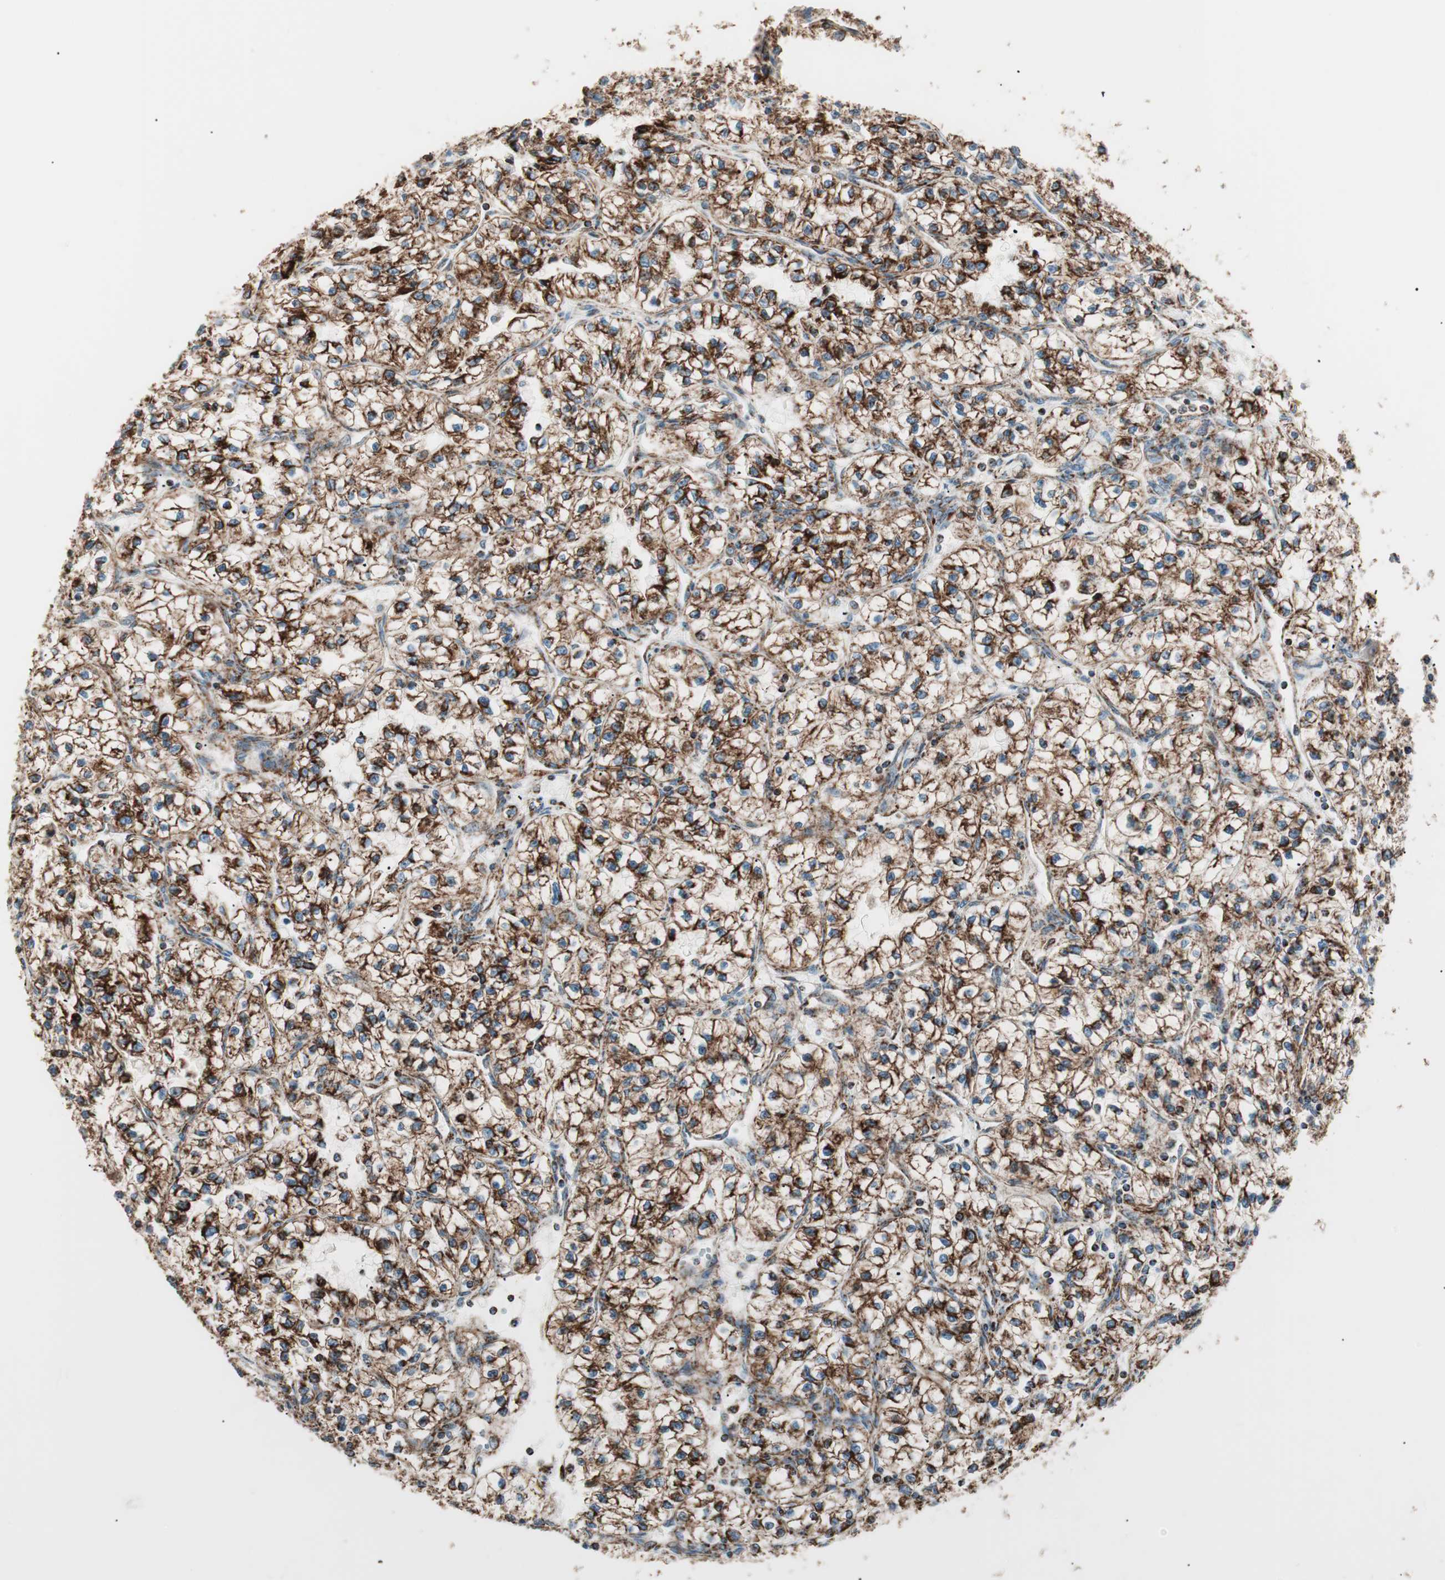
{"staining": {"intensity": "strong", "quantity": ">75%", "location": "cytoplasmic/membranous"}, "tissue": "renal cancer", "cell_type": "Tumor cells", "image_type": "cancer", "snomed": [{"axis": "morphology", "description": "Adenocarcinoma, NOS"}, {"axis": "topography", "description": "Kidney"}], "caption": "Renal cancer was stained to show a protein in brown. There is high levels of strong cytoplasmic/membranous staining in approximately >75% of tumor cells. (IHC, brightfield microscopy, high magnification).", "gene": "TOMM22", "patient": {"sex": "female", "age": 57}}